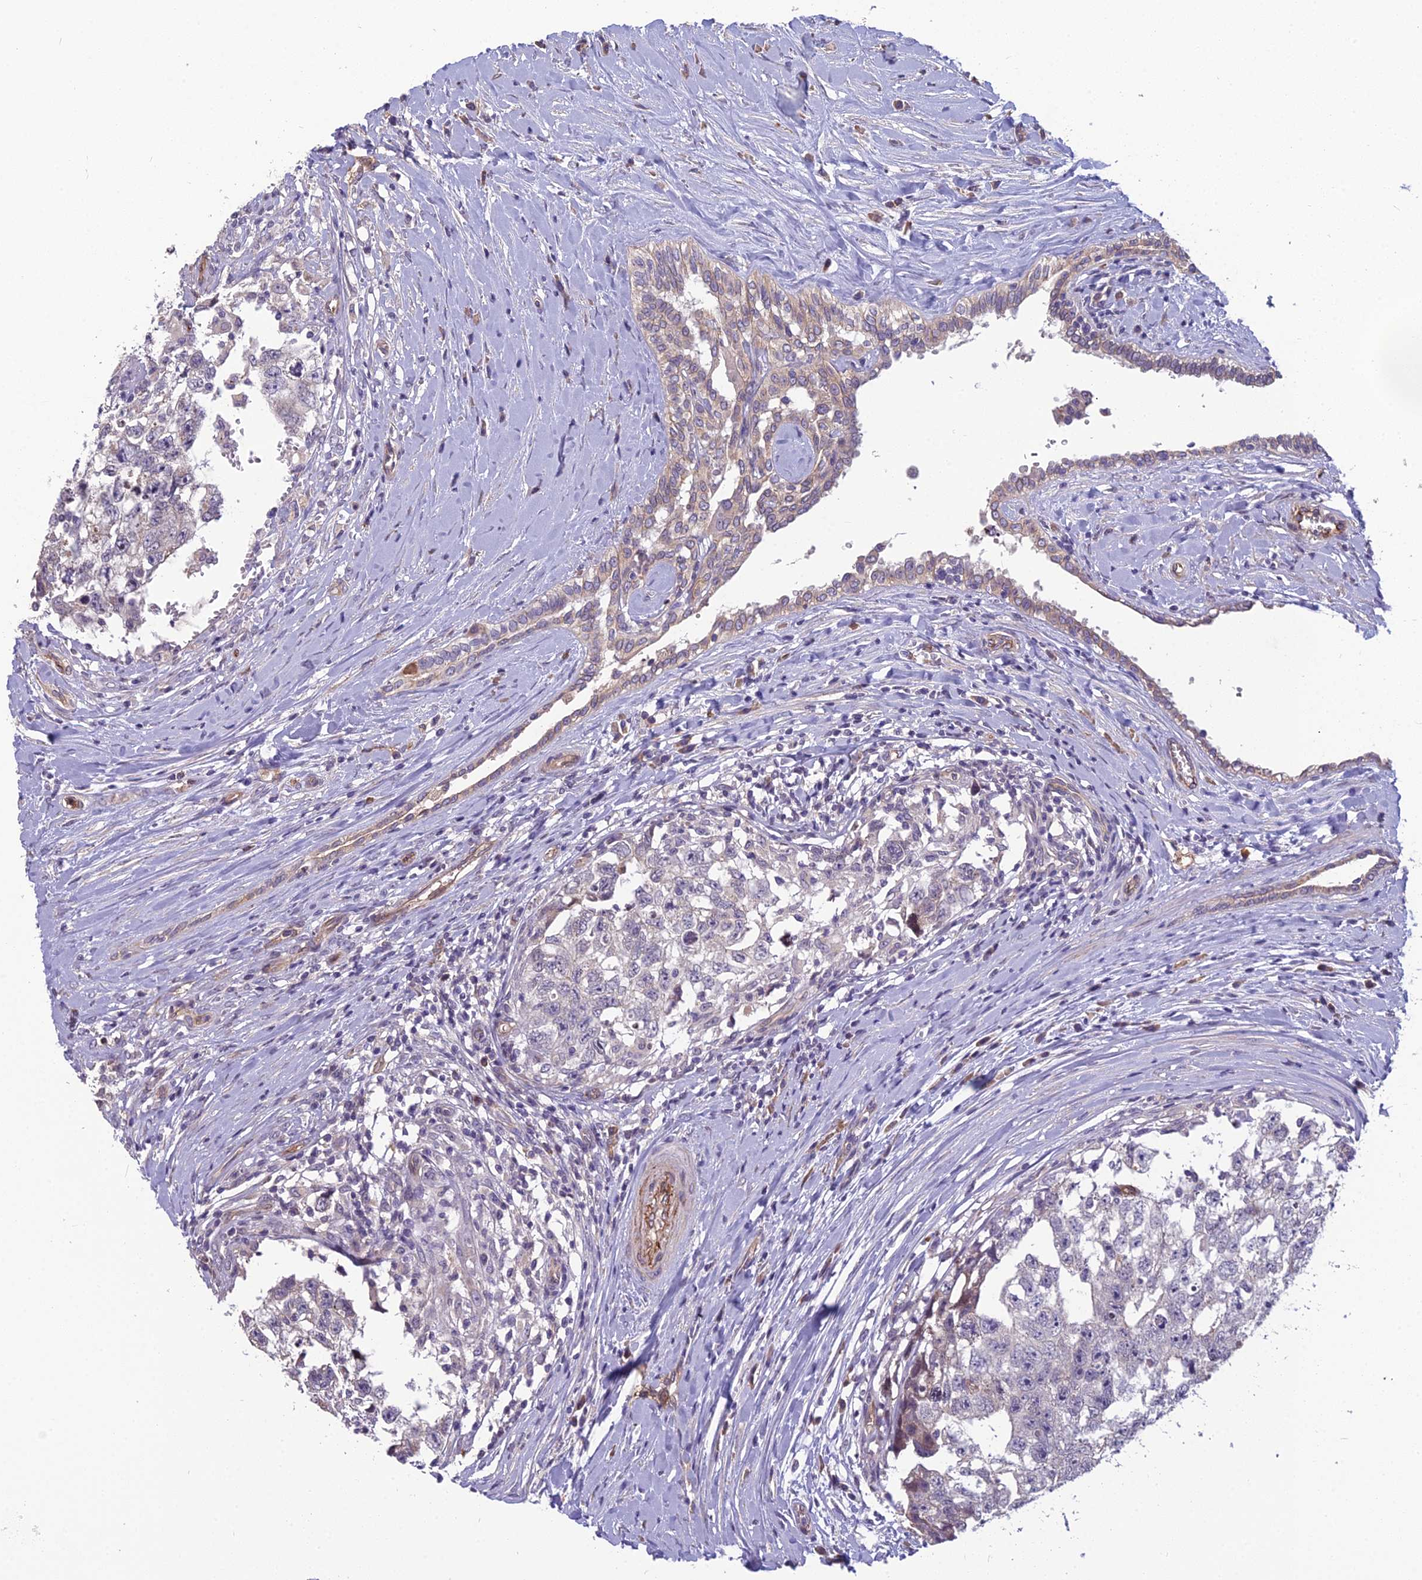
{"staining": {"intensity": "negative", "quantity": "none", "location": "none"}, "tissue": "testis cancer", "cell_type": "Tumor cells", "image_type": "cancer", "snomed": [{"axis": "morphology", "description": "Seminoma, NOS"}, {"axis": "morphology", "description": "Carcinoma, Embryonal, NOS"}, {"axis": "topography", "description": "Testis"}], "caption": "Micrograph shows no significant protein expression in tumor cells of testis seminoma.", "gene": "TSPAN15", "patient": {"sex": "male", "age": 29}}